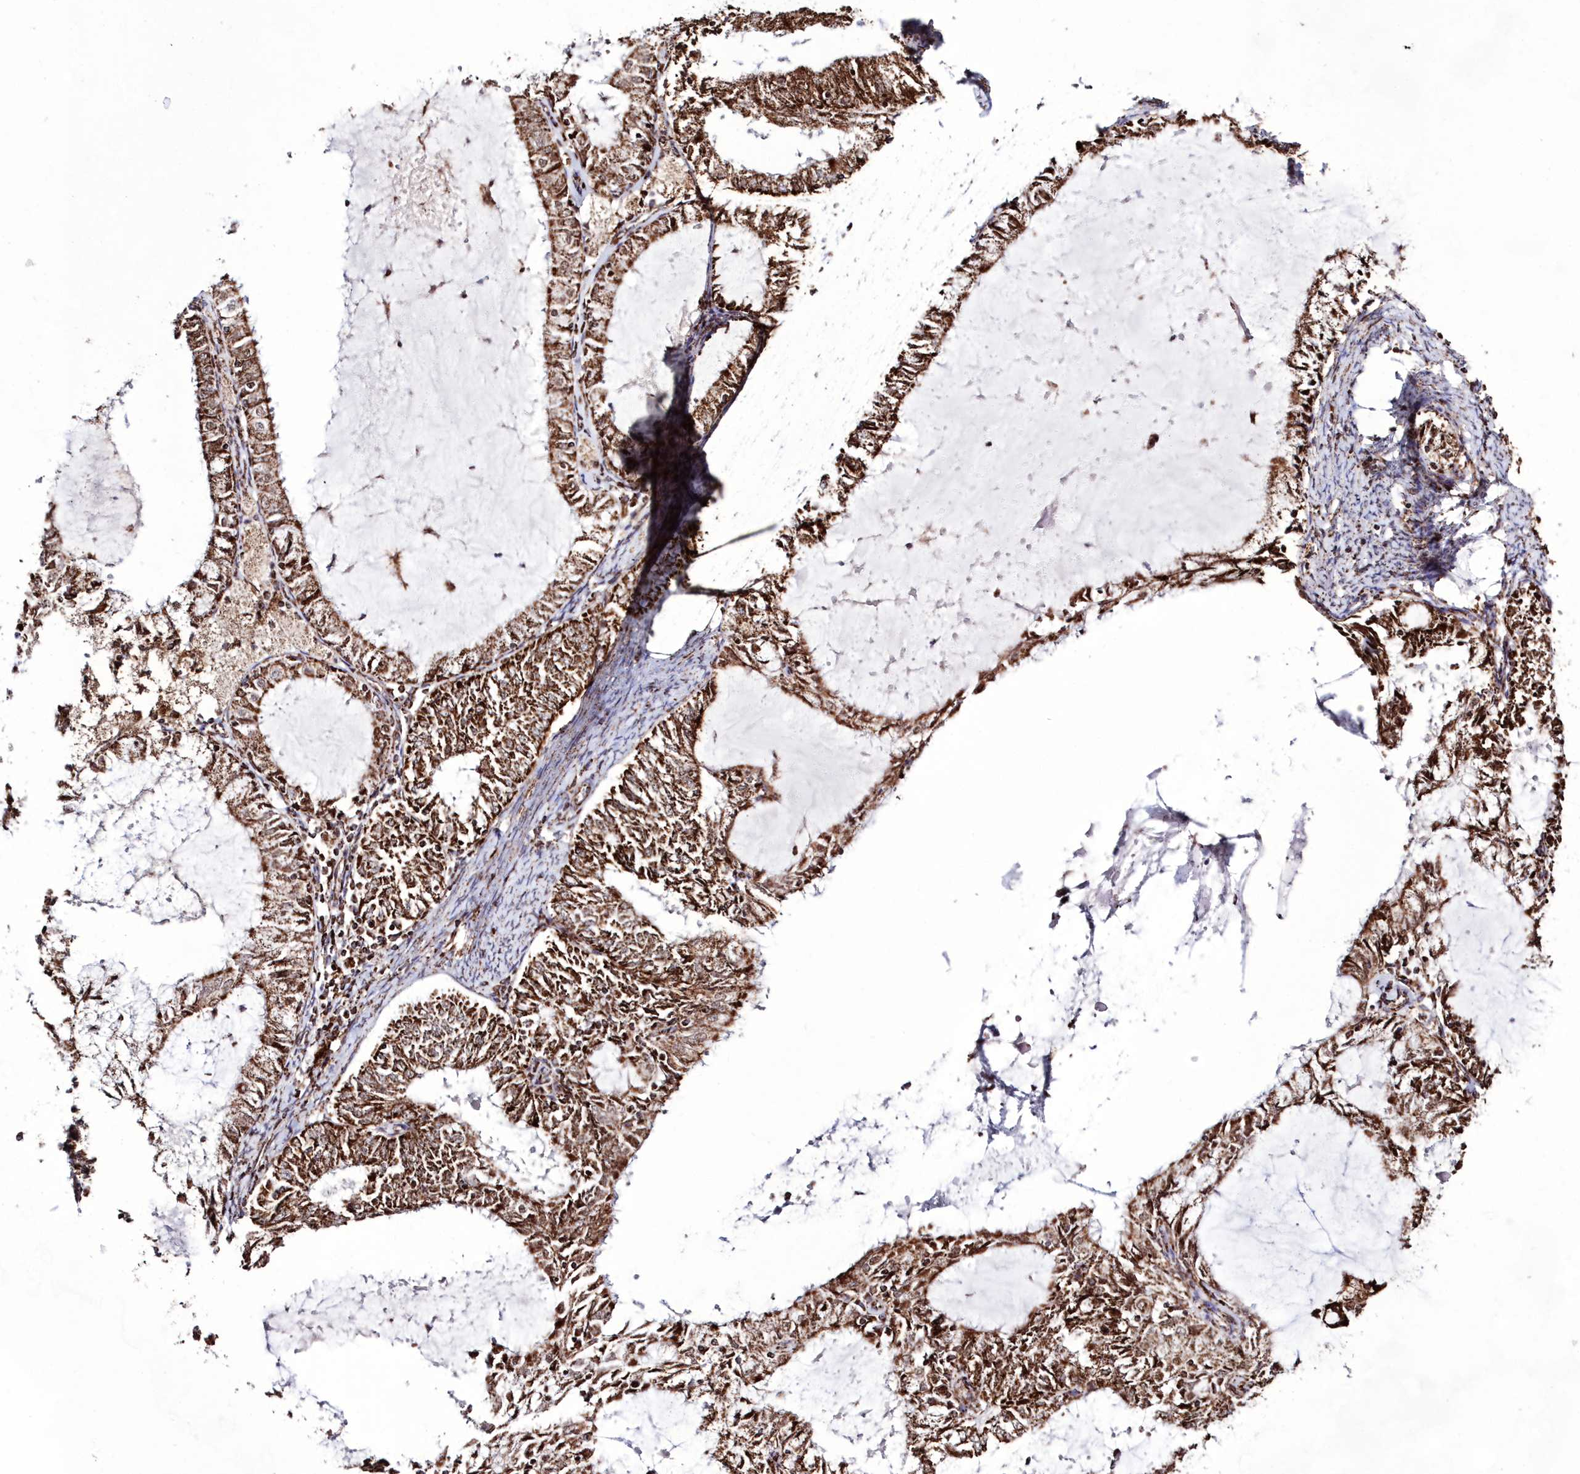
{"staining": {"intensity": "strong", "quantity": ">75%", "location": "cytoplasmic/membranous"}, "tissue": "endometrial cancer", "cell_type": "Tumor cells", "image_type": "cancer", "snomed": [{"axis": "morphology", "description": "Adenocarcinoma, NOS"}, {"axis": "topography", "description": "Endometrium"}], "caption": "Protein expression analysis of endometrial cancer (adenocarcinoma) exhibits strong cytoplasmic/membranous expression in about >75% of tumor cells.", "gene": "HADHB", "patient": {"sex": "female", "age": 57}}